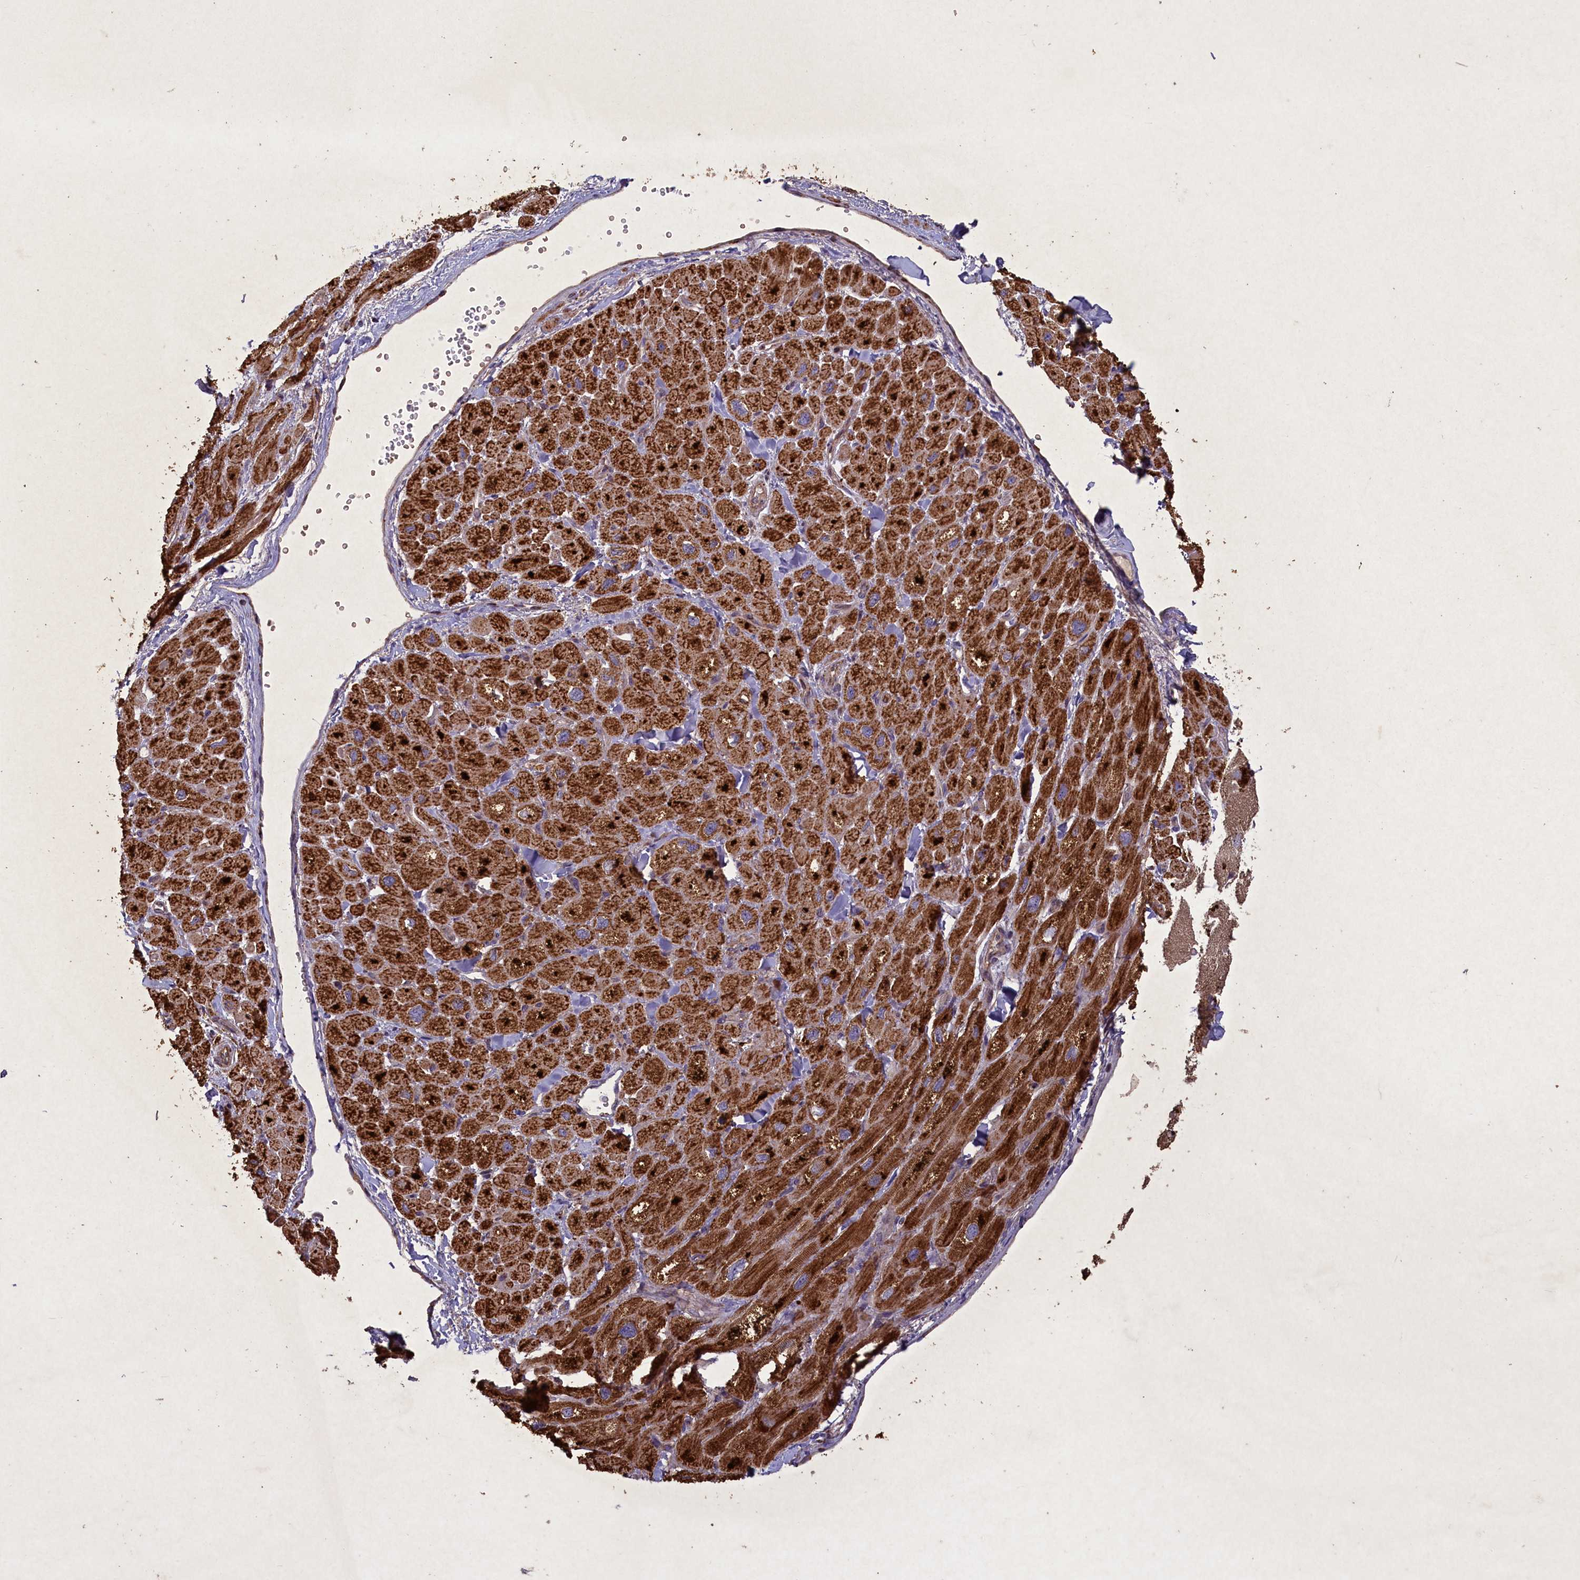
{"staining": {"intensity": "moderate", "quantity": ">75%", "location": "cytoplasmic/membranous"}, "tissue": "heart muscle", "cell_type": "Cardiomyocytes", "image_type": "normal", "snomed": [{"axis": "morphology", "description": "Normal tissue, NOS"}, {"axis": "topography", "description": "Heart"}], "caption": "Moderate cytoplasmic/membranous expression is identified in approximately >75% of cardiomyocytes in normal heart muscle. (DAB (3,3'-diaminobenzidine) IHC with brightfield microscopy, high magnification).", "gene": "CIAO2B", "patient": {"sex": "male", "age": 65}}